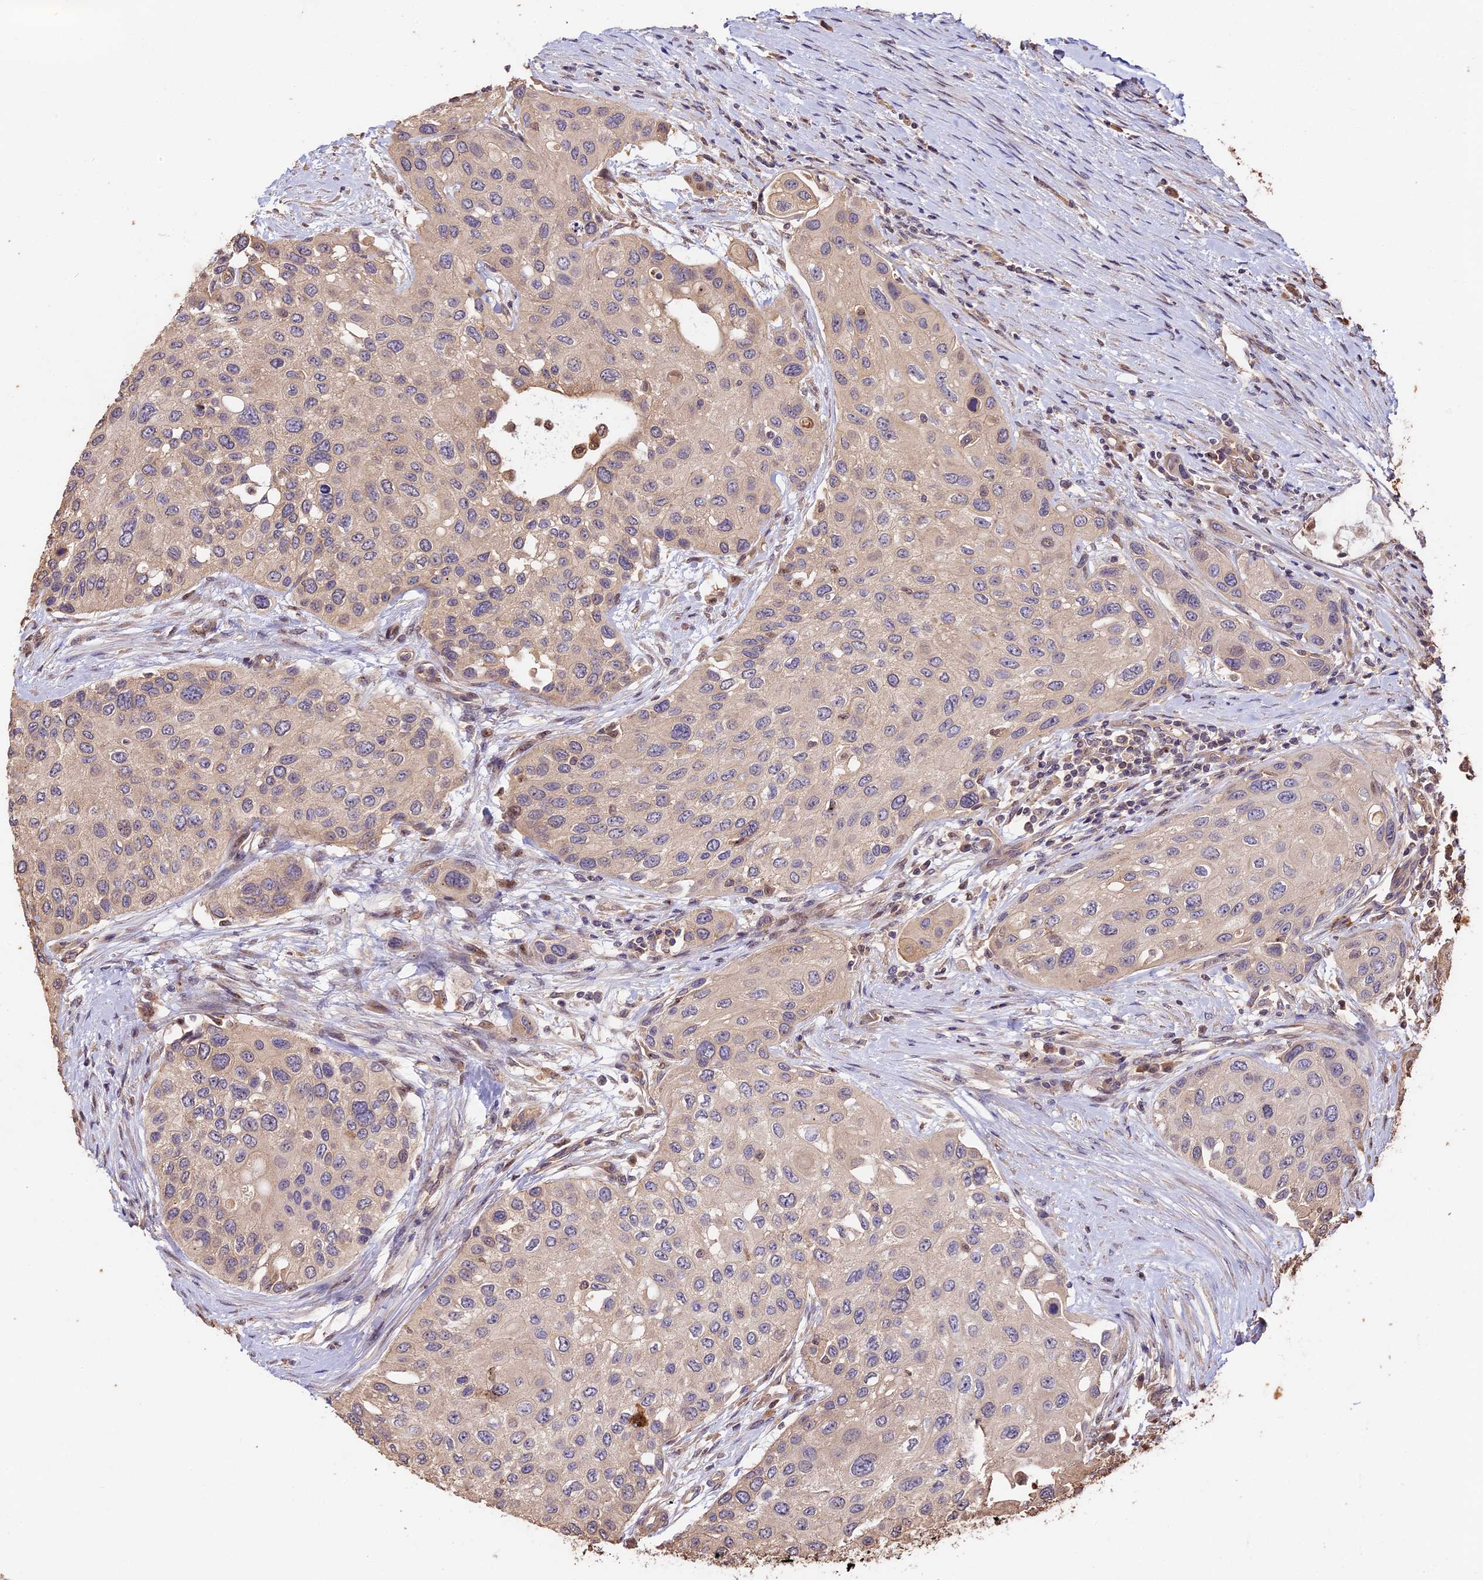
{"staining": {"intensity": "negative", "quantity": "none", "location": "none"}, "tissue": "urothelial cancer", "cell_type": "Tumor cells", "image_type": "cancer", "snomed": [{"axis": "morphology", "description": "Normal tissue, NOS"}, {"axis": "morphology", "description": "Urothelial carcinoma, High grade"}, {"axis": "topography", "description": "Vascular tissue"}, {"axis": "topography", "description": "Urinary bladder"}], "caption": "Immunohistochemistry (IHC) image of human urothelial cancer stained for a protein (brown), which exhibits no positivity in tumor cells.", "gene": "PPP1R37", "patient": {"sex": "female", "age": 56}}